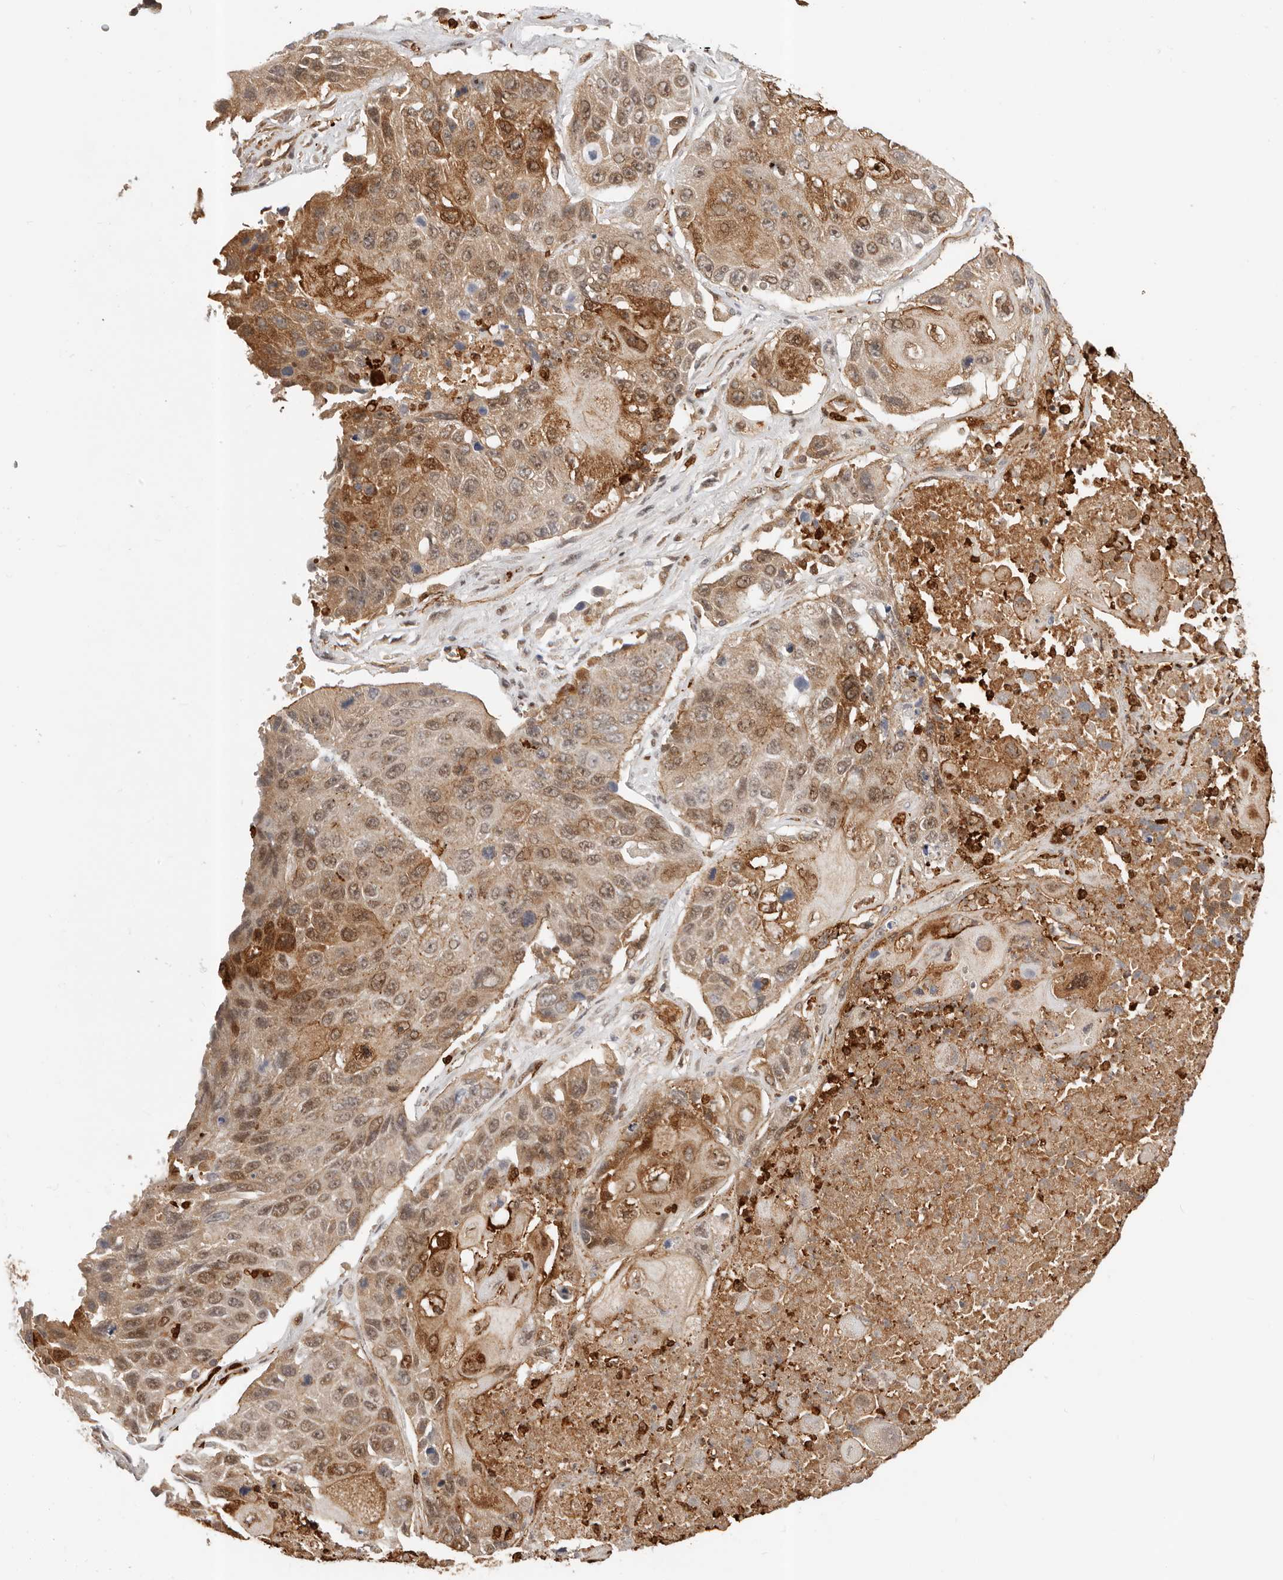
{"staining": {"intensity": "moderate", "quantity": ">75%", "location": "cytoplasmic/membranous,nuclear"}, "tissue": "lung cancer", "cell_type": "Tumor cells", "image_type": "cancer", "snomed": [{"axis": "morphology", "description": "Squamous cell carcinoma, NOS"}, {"axis": "topography", "description": "Lung"}], "caption": "Immunohistochemistry (IHC) (DAB (3,3'-diaminobenzidine)) staining of human lung cancer exhibits moderate cytoplasmic/membranous and nuclear protein staining in about >75% of tumor cells. The protein of interest is shown in brown color, while the nuclei are stained blue.", "gene": "AFDN", "patient": {"sex": "male", "age": 61}}